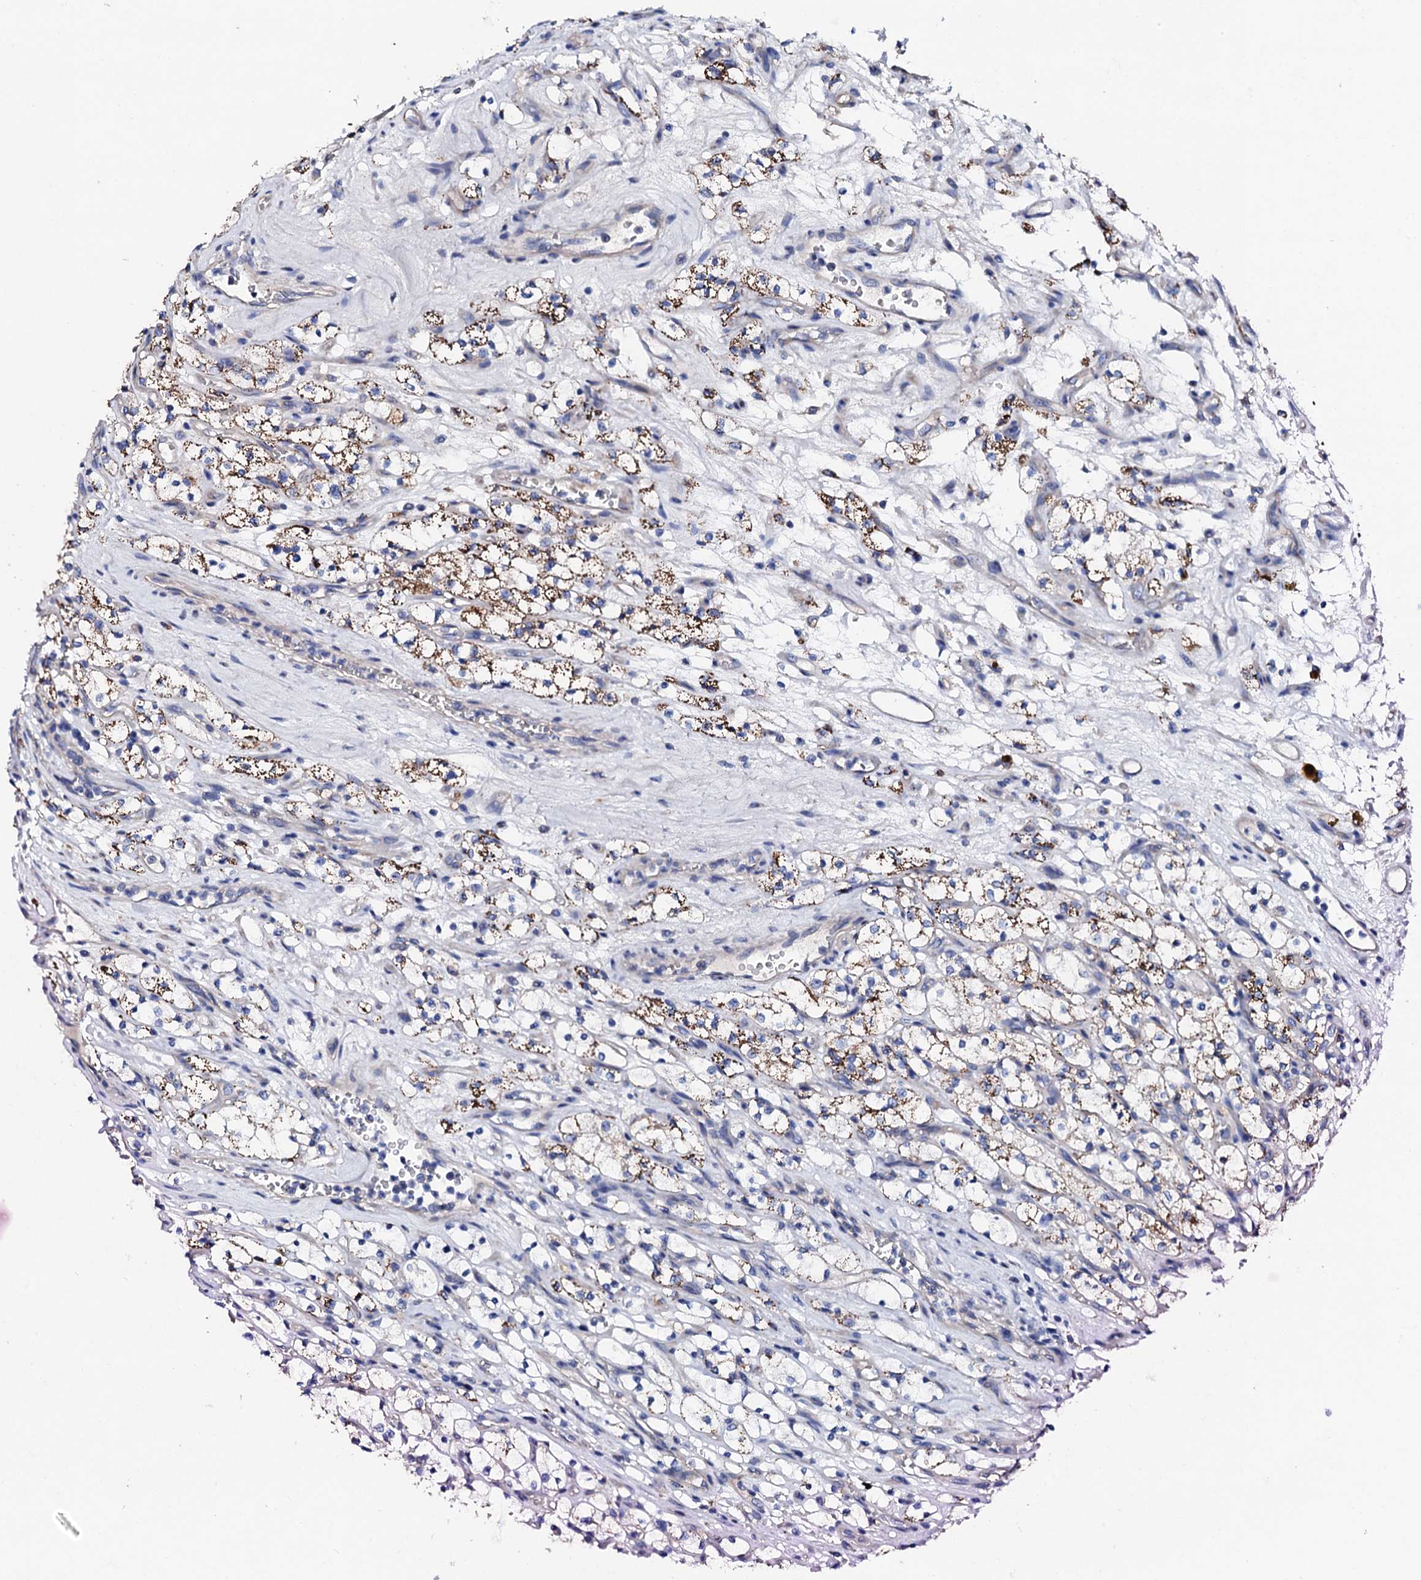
{"staining": {"intensity": "moderate", "quantity": "25%-75%", "location": "cytoplasmic/membranous"}, "tissue": "renal cancer", "cell_type": "Tumor cells", "image_type": "cancer", "snomed": [{"axis": "morphology", "description": "Adenocarcinoma, NOS"}, {"axis": "topography", "description": "Kidney"}], "caption": "Protein analysis of renal cancer tissue reveals moderate cytoplasmic/membranous staining in about 25%-75% of tumor cells.", "gene": "KLHL32", "patient": {"sex": "female", "age": 69}}